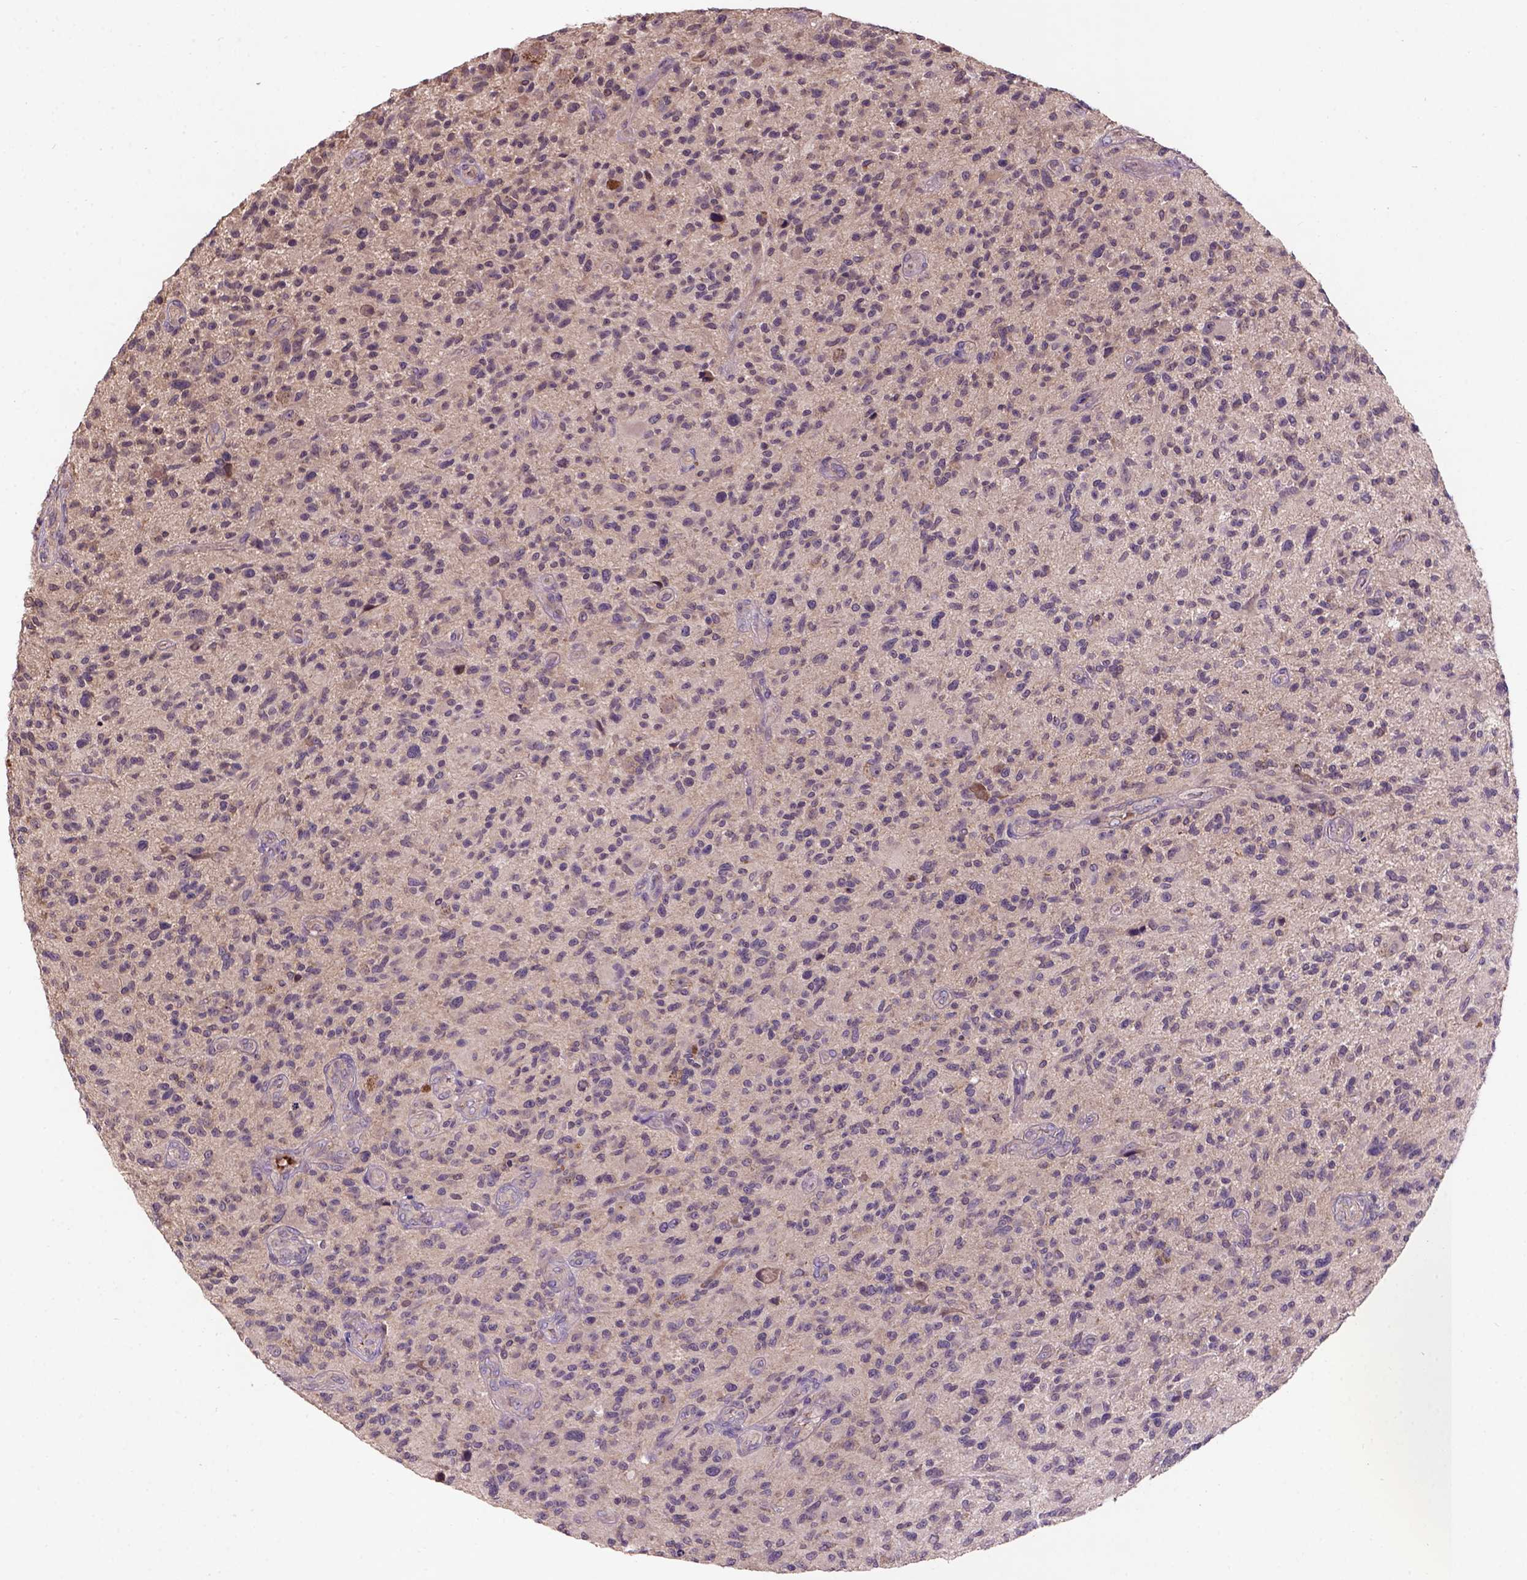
{"staining": {"intensity": "negative", "quantity": "none", "location": "none"}, "tissue": "glioma", "cell_type": "Tumor cells", "image_type": "cancer", "snomed": [{"axis": "morphology", "description": "Glioma, malignant, High grade"}, {"axis": "topography", "description": "Brain"}], "caption": "Tumor cells are negative for brown protein staining in high-grade glioma (malignant).", "gene": "KBTBD8", "patient": {"sex": "male", "age": 47}}